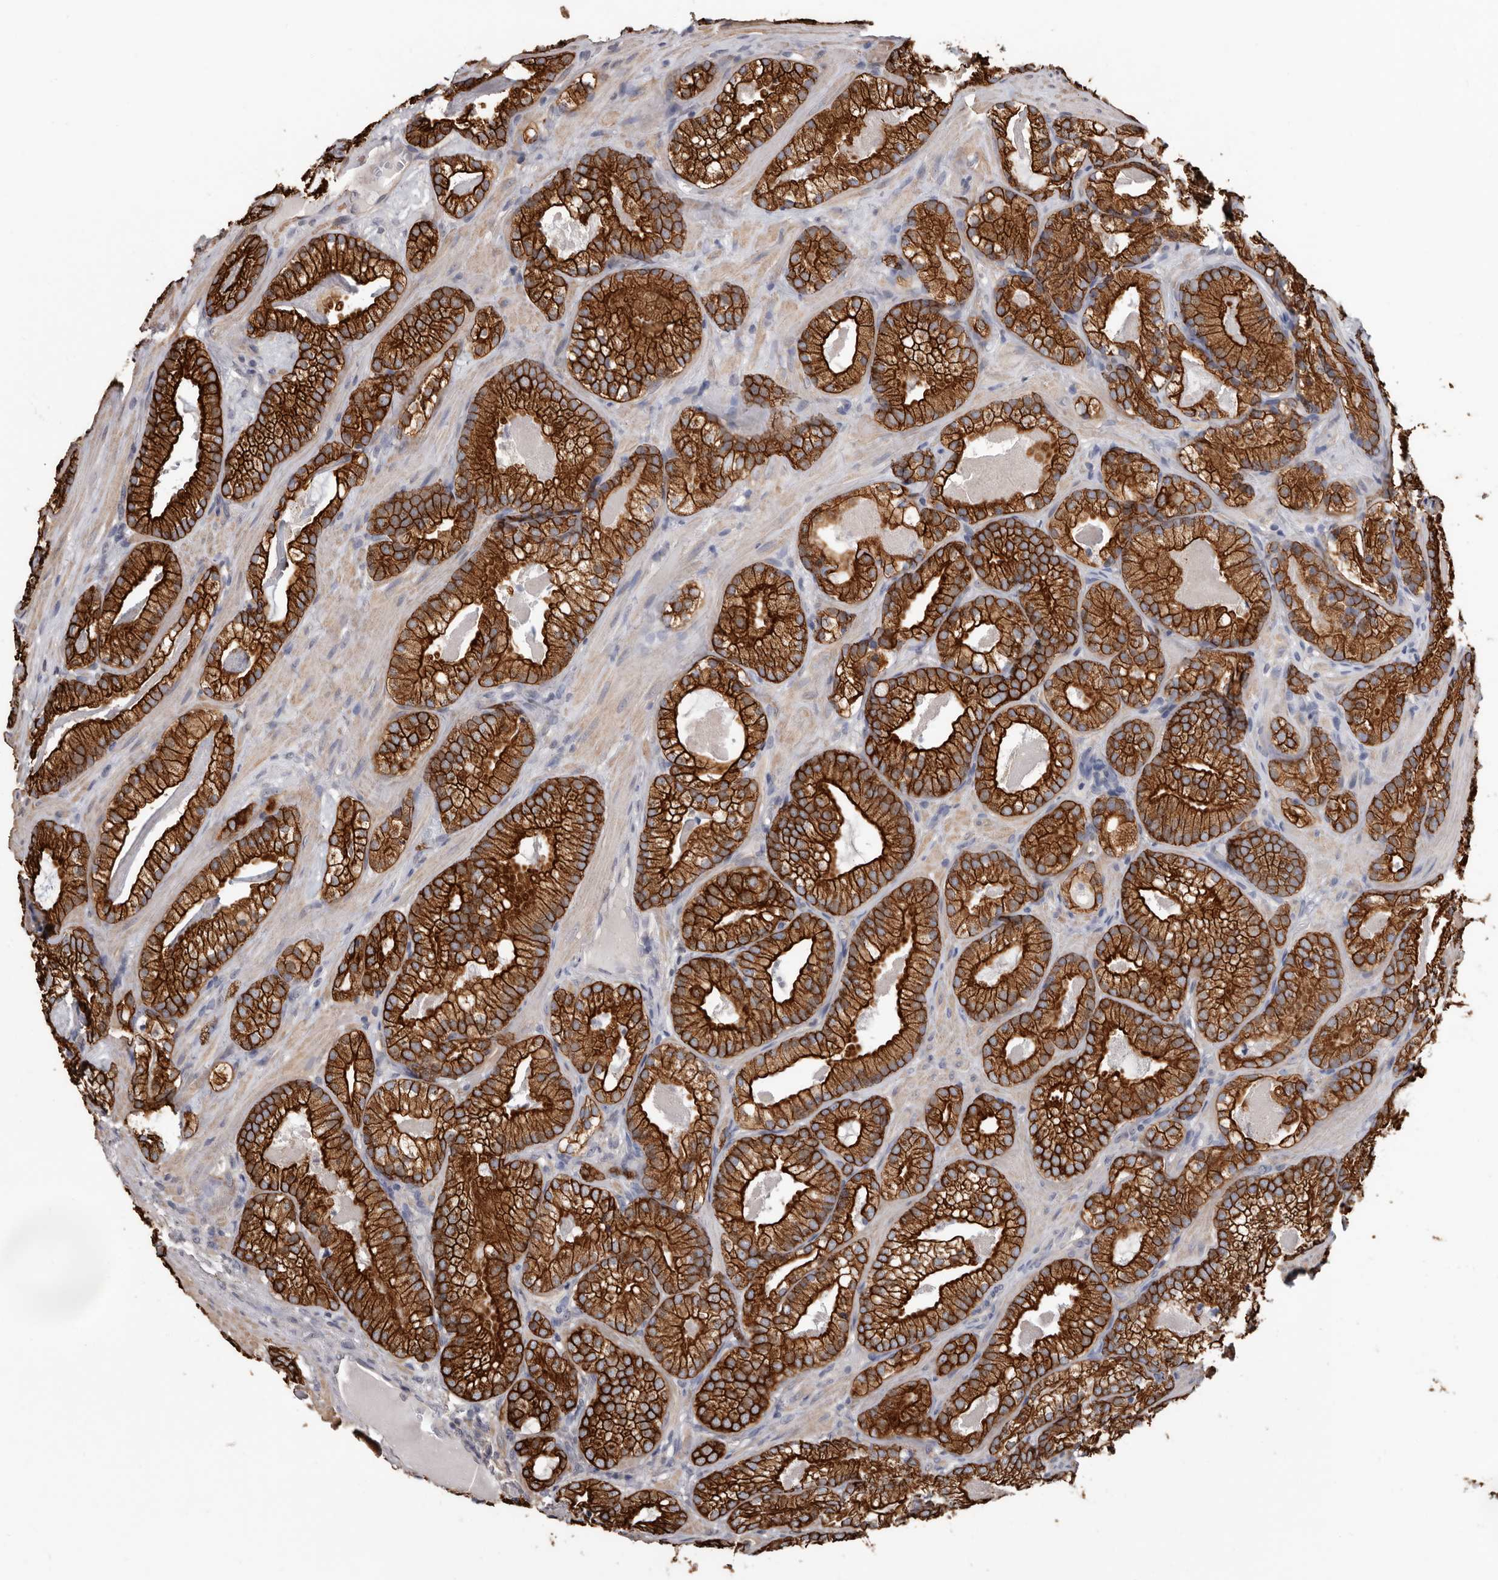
{"staining": {"intensity": "strong", "quantity": ">75%", "location": "cytoplasmic/membranous"}, "tissue": "prostate cancer", "cell_type": "Tumor cells", "image_type": "cancer", "snomed": [{"axis": "morphology", "description": "Adenocarcinoma, Low grade"}, {"axis": "topography", "description": "Prostate"}], "caption": "Adenocarcinoma (low-grade) (prostate) stained for a protein (brown) shows strong cytoplasmic/membranous positive positivity in approximately >75% of tumor cells.", "gene": "MRPL18", "patient": {"sex": "male", "age": 72}}